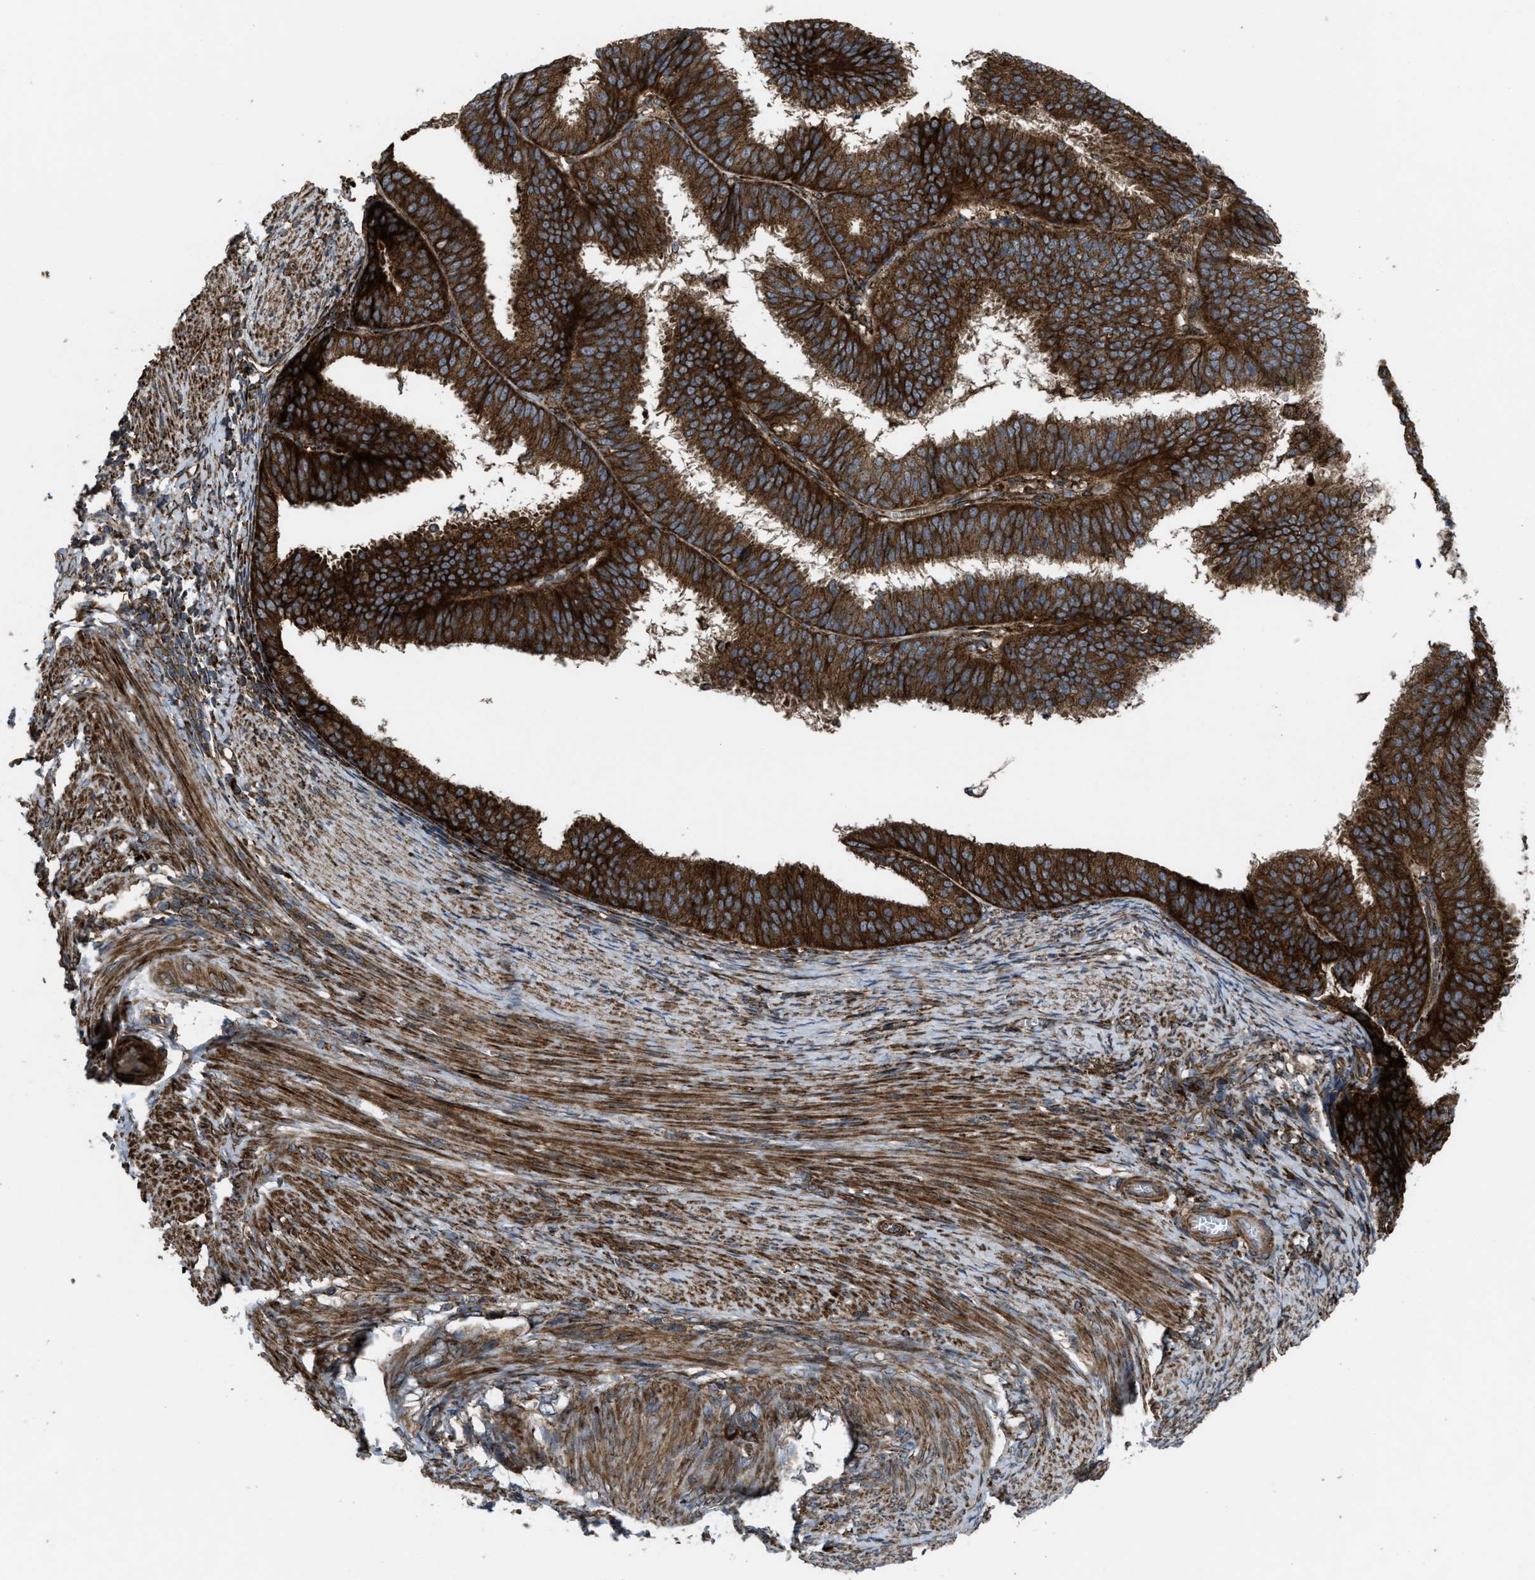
{"staining": {"intensity": "strong", "quantity": ">75%", "location": "cytoplasmic/membranous"}, "tissue": "endometrial cancer", "cell_type": "Tumor cells", "image_type": "cancer", "snomed": [{"axis": "morphology", "description": "Adenocarcinoma, NOS"}, {"axis": "topography", "description": "Endometrium"}], "caption": "Endometrial cancer tissue displays strong cytoplasmic/membranous staining in approximately >75% of tumor cells, visualized by immunohistochemistry.", "gene": "PER3", "patient": {"sex": "female", "age": 70}}